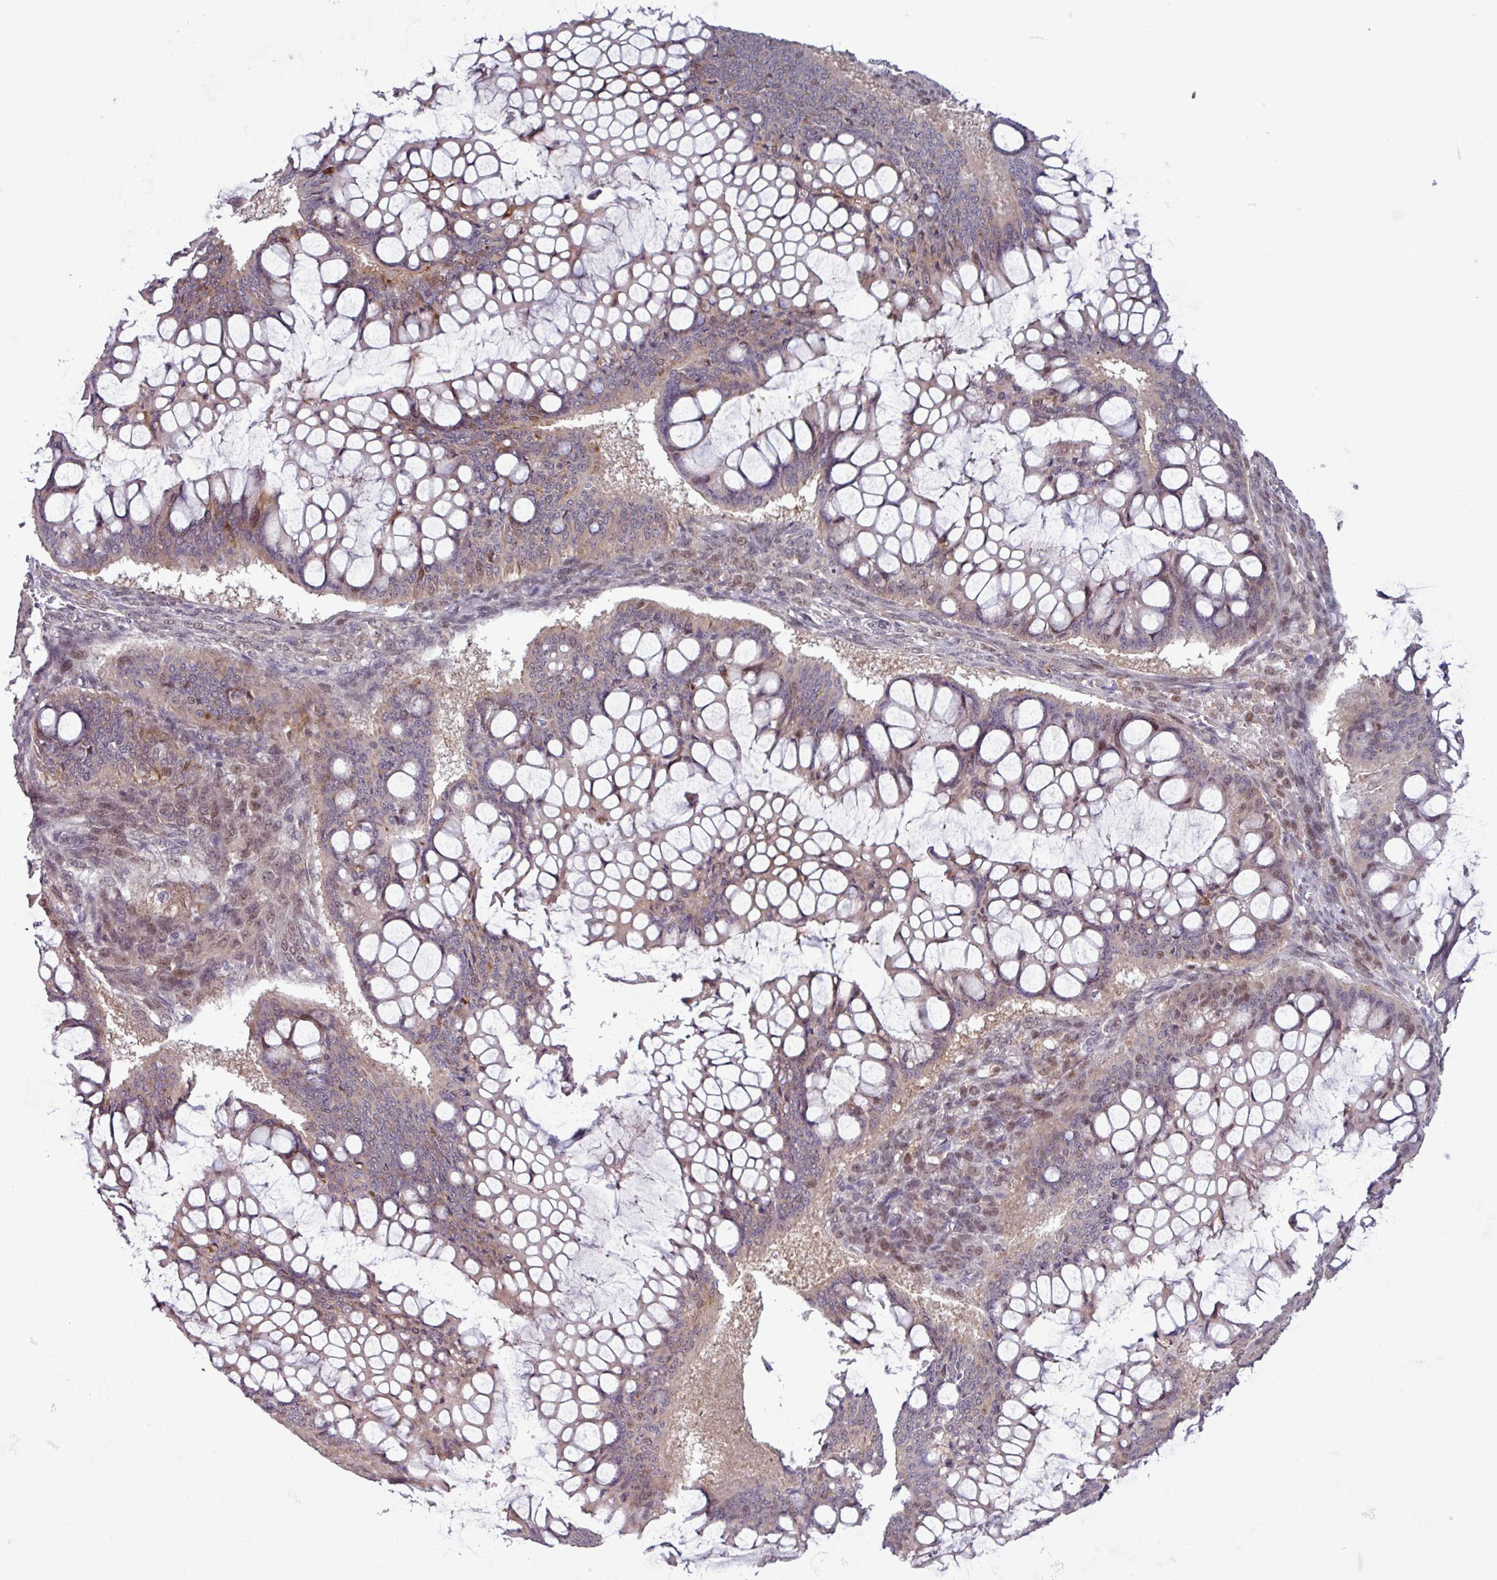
{"staining": {"intensity": "moderate", "quantity": "<25%", "location": "nuclear"}, "tissue": "ovarian cancer", "cell_type": "Tumor cells", "image_type": "cancer", "snomed": [{"axis": "morphology", "description": "Cystadenocarcinoma, mucinous, NOS"}, {"axis": "topography", "description": "Ovary"}], "caption": "Ovarian cancer (mucinous cystadenocarcinoma) was stained to show a protein in brown. There is low levels of moderate nuclear positivity in approximately <25% of tumor cells.", "gene": "PRRX1", "patient": {"sex": "female", "age": 73}}